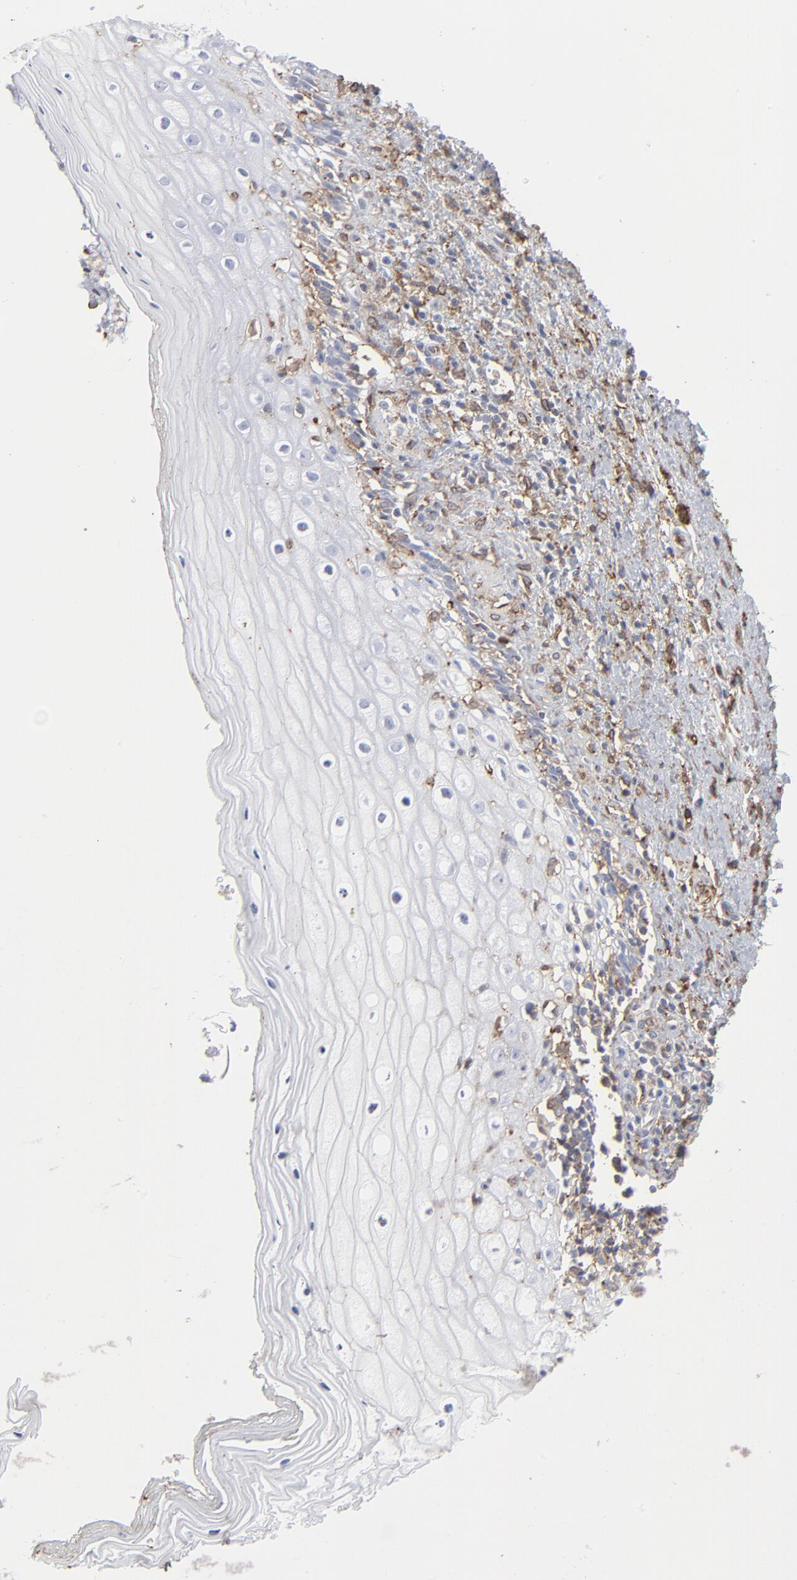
{"staining": {"intensity": "weak", "quantity": "<25%", "location": "cytoplasmic/membranous"}, "tissue": "vagina", "cell_type": "Squamous epithelial cells", "image_type": "normal", "snomed": [{"axis": "morphology", "description": "Normal tissue, NOS"}, {"axis": "topography", "description": "Vagina"}], "caption": "This is an immunohistochemistry micrograph of benign vagina. There is no expression in squamous epithelial cells.", "gene": "ANXA5", "patient": {"sex": "female", "age": 46}}